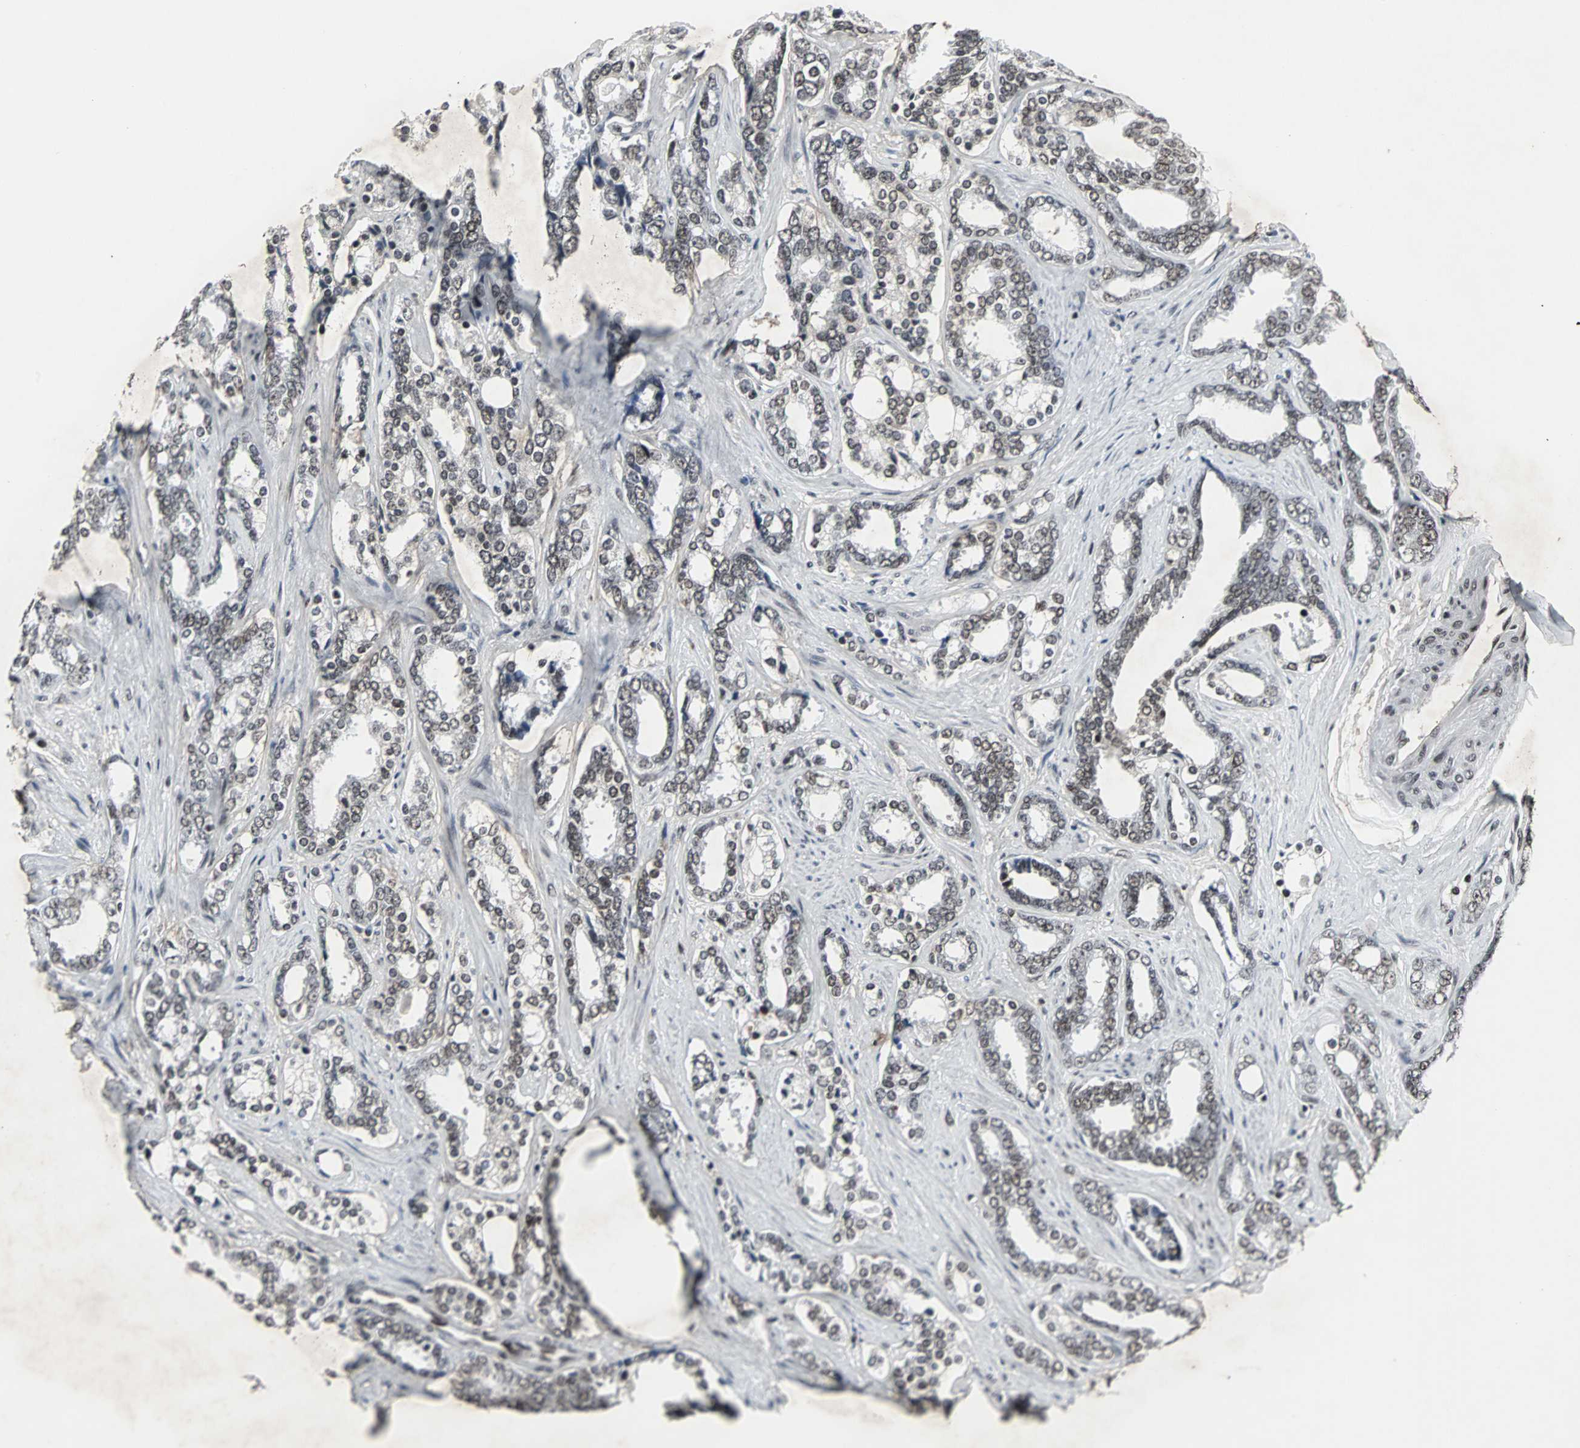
{"staining": {"intensity": "weak", "quantity": "25%-75%", "location": "nuclear"}, "tissue": "prostate cancer", "cell_type": "Tumor cells", "image_type": "cancer", "snomed": [{"axis": "morphology", "description": "Adenocarcinoma, High grade"}, {"axis": "topography", "description": "Prostate"}], "caption": "Prostate cancer tissue demonstrates weak nuclear expression in approximately 25%-75% of tumor cells, visualized by immunohistochemistry.", "gene": "PNKP", "patient": {"sex": "male", "age": 67}}